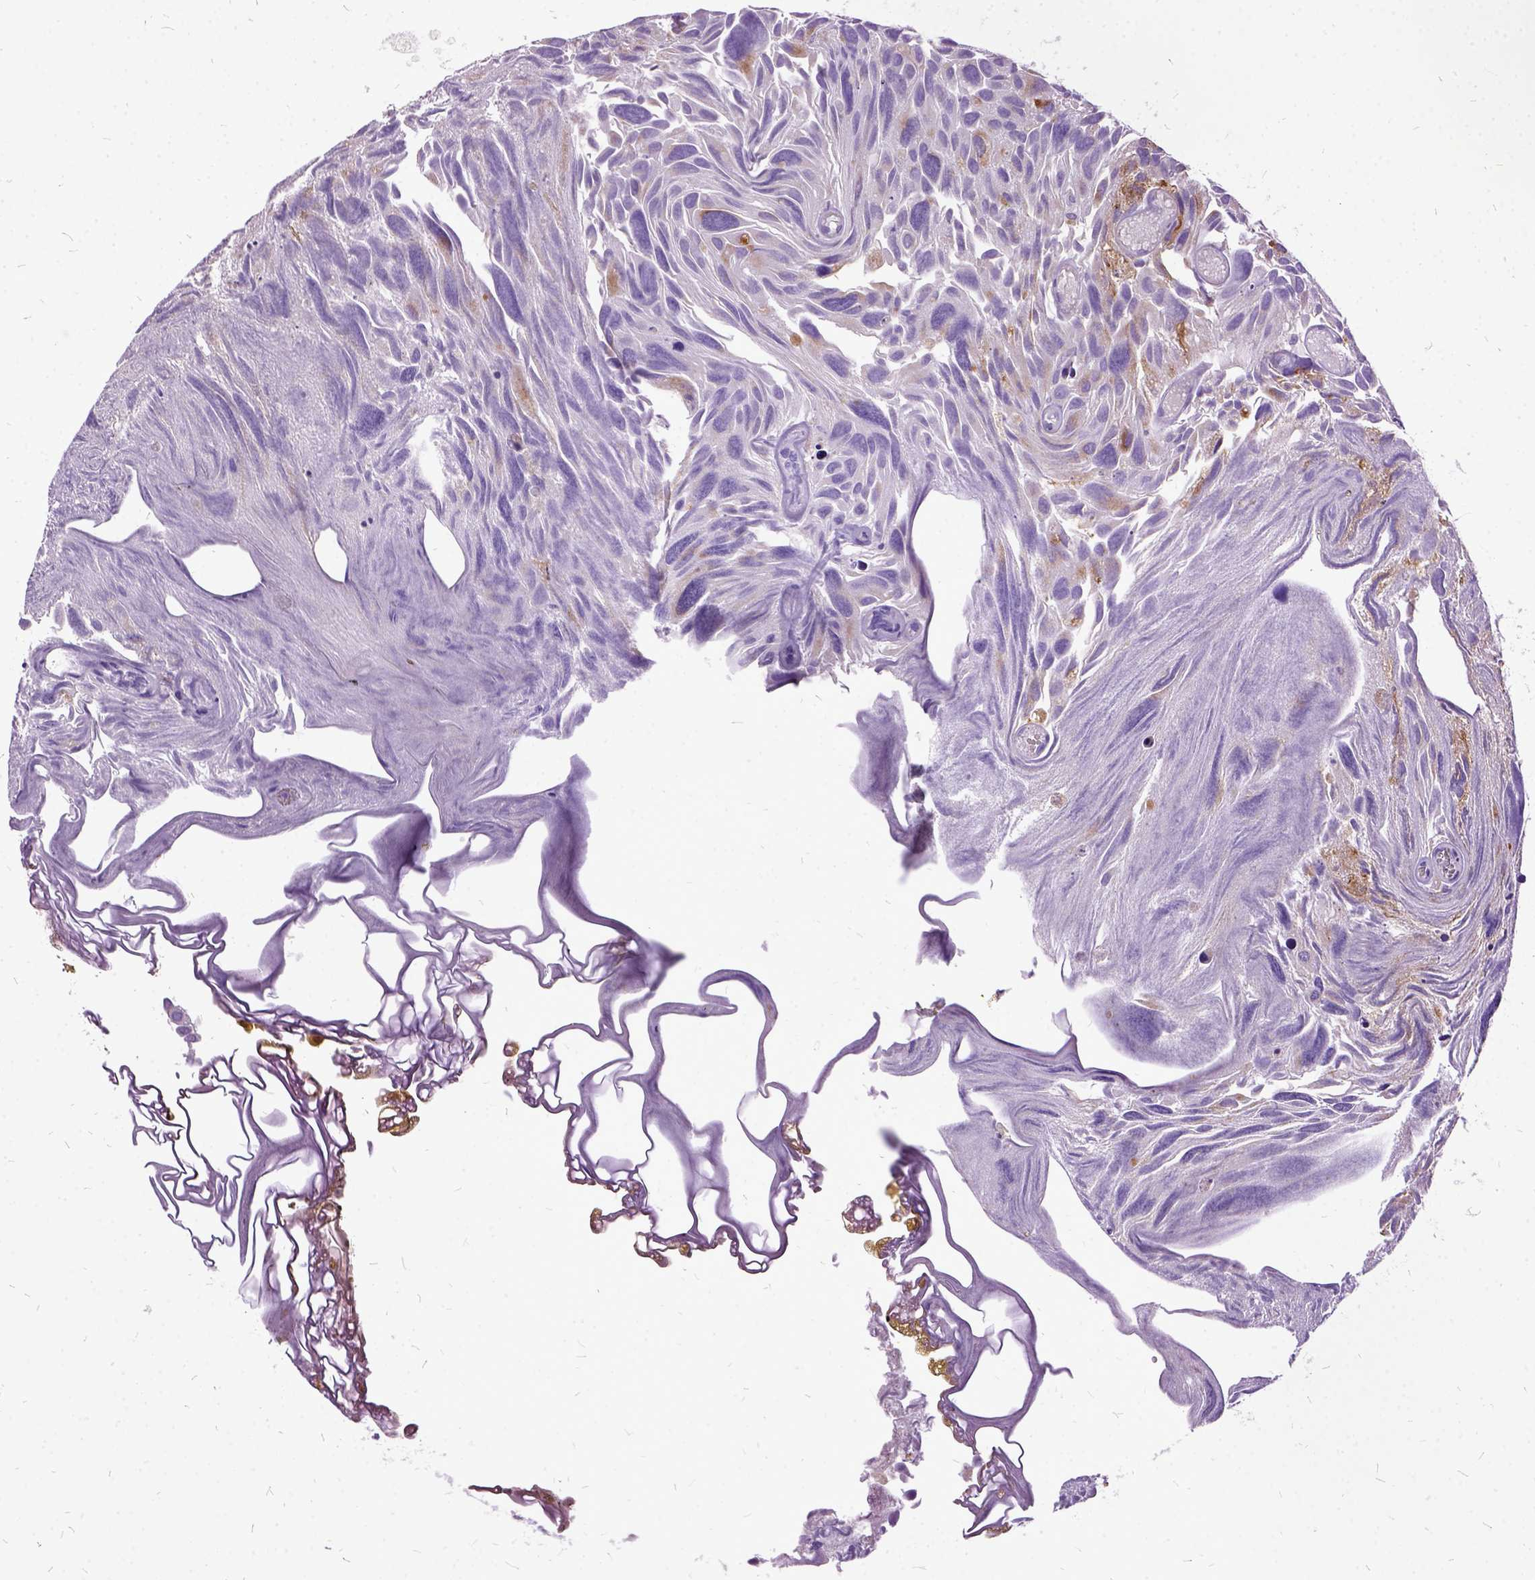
{"staining": {"intensity": "weak", "quantity": "<25%", "location": "cytoplasmic/membranous"}, "tissue": "urothelial cancer", "cell_type": "Tumor cells", "image_type": "cancer", "snomed": [{"axis": "morphology", "description": "Urothelial carcinoma, Low grade"}, {"axis": "topography", "description": "Urinary bladder"}], "caption": "DAB (3,3'-diaminobenzidine) immunohistochemical staining of urothelial cancer reveals no significant expression in tumor cells.", "gene": "MME", "patient": {"sex": "female", "age": 69}}